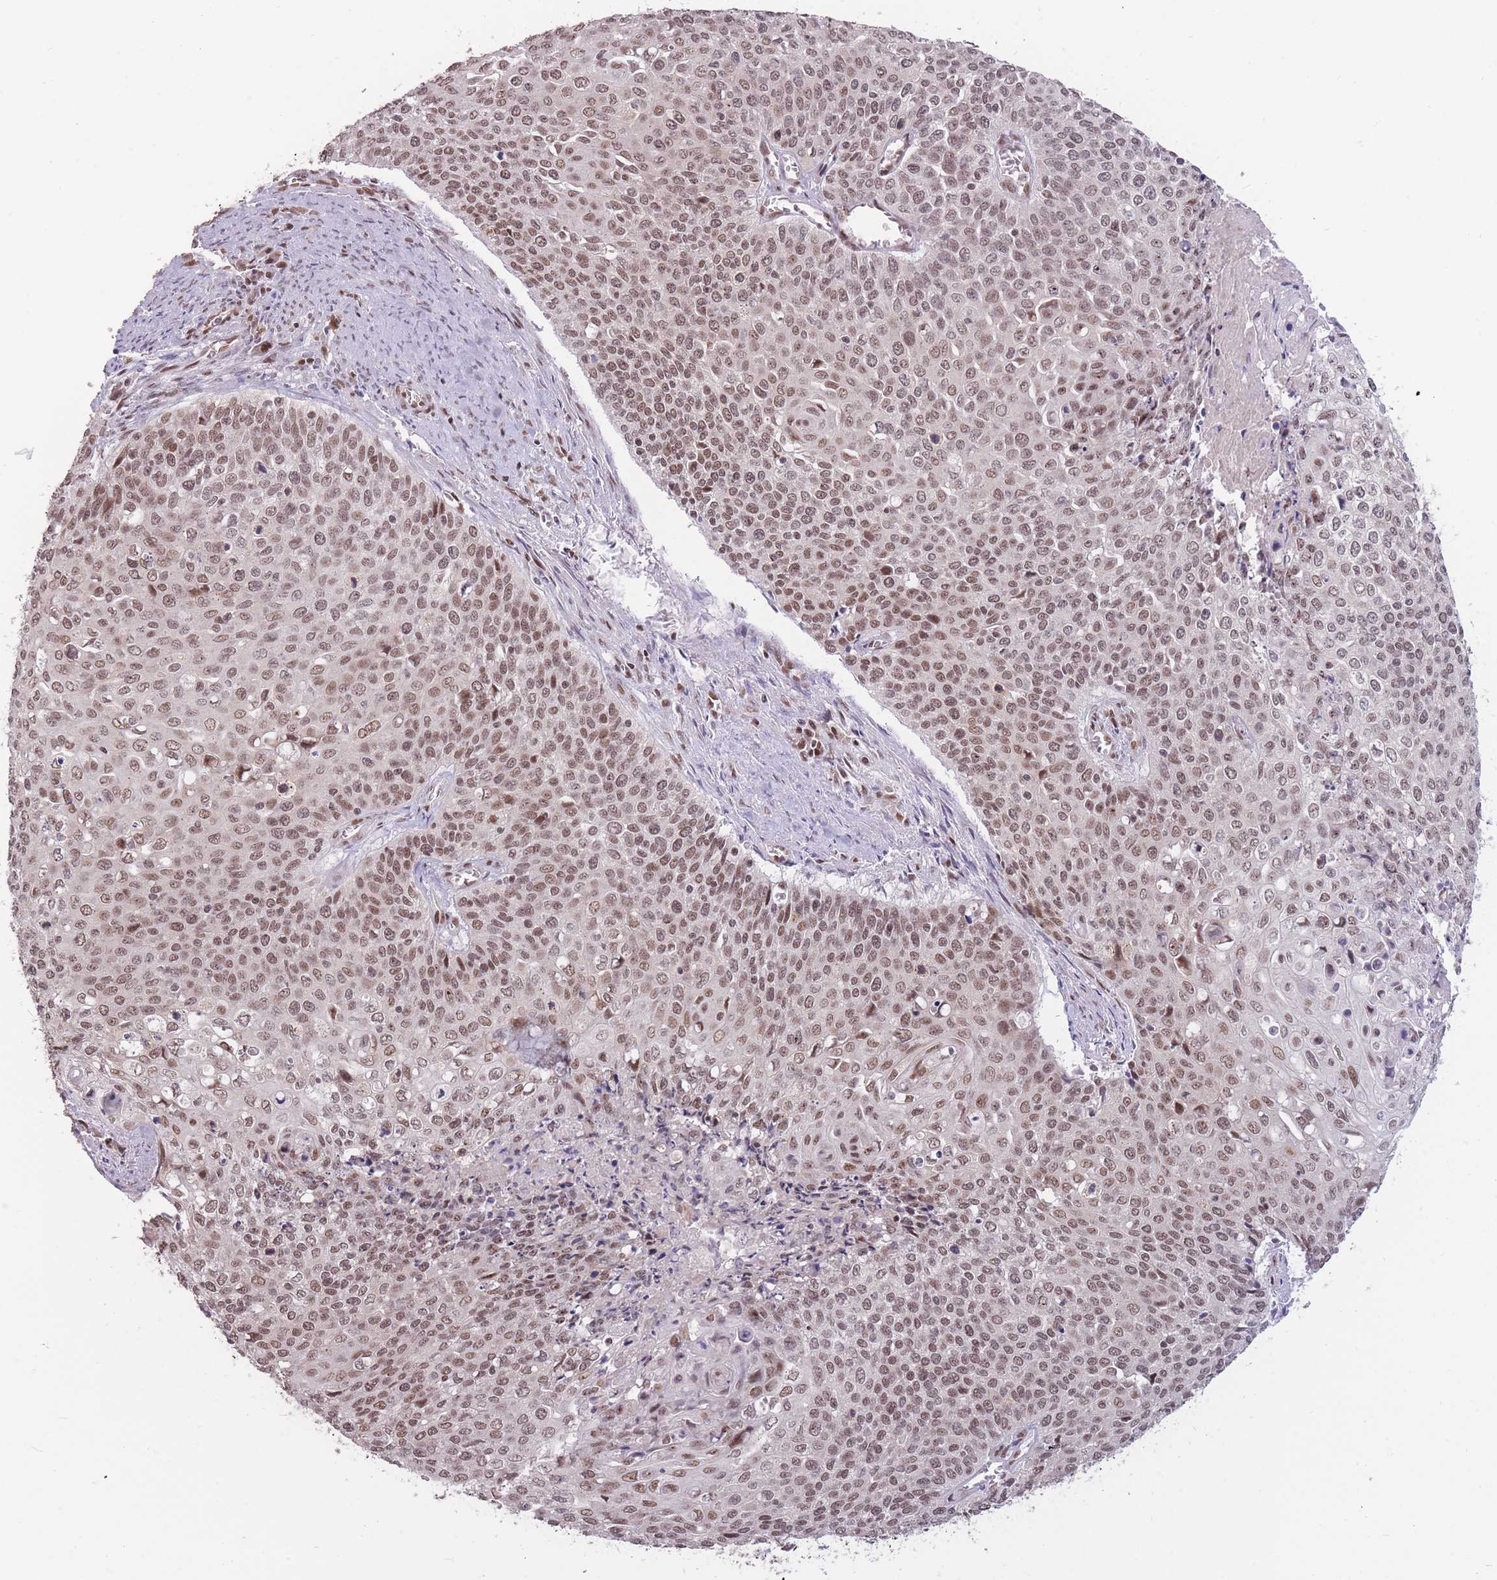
{"staining": {"intensity": "moderate", "quantity": ">75%", "location": "nuclear"}, "tissue": "cervical cancer", "cell_type": "Tumor cells", "image_type": "cancer", "snomed": [{"axis": "morphology", "description": "Squamous cell carcinoma, NOS"}, {"axis": "topography", "description": "Cervix"}], "caption": "Protein staining displays moderate nuclear positivity in approximately >75% of tumor cells in cervical cancer. (DAB IHC, brown staining for protein, blue staining for nuclei).", "gene": "HNRNPUL1", "patient": {"sex": "female", "age": 39}}